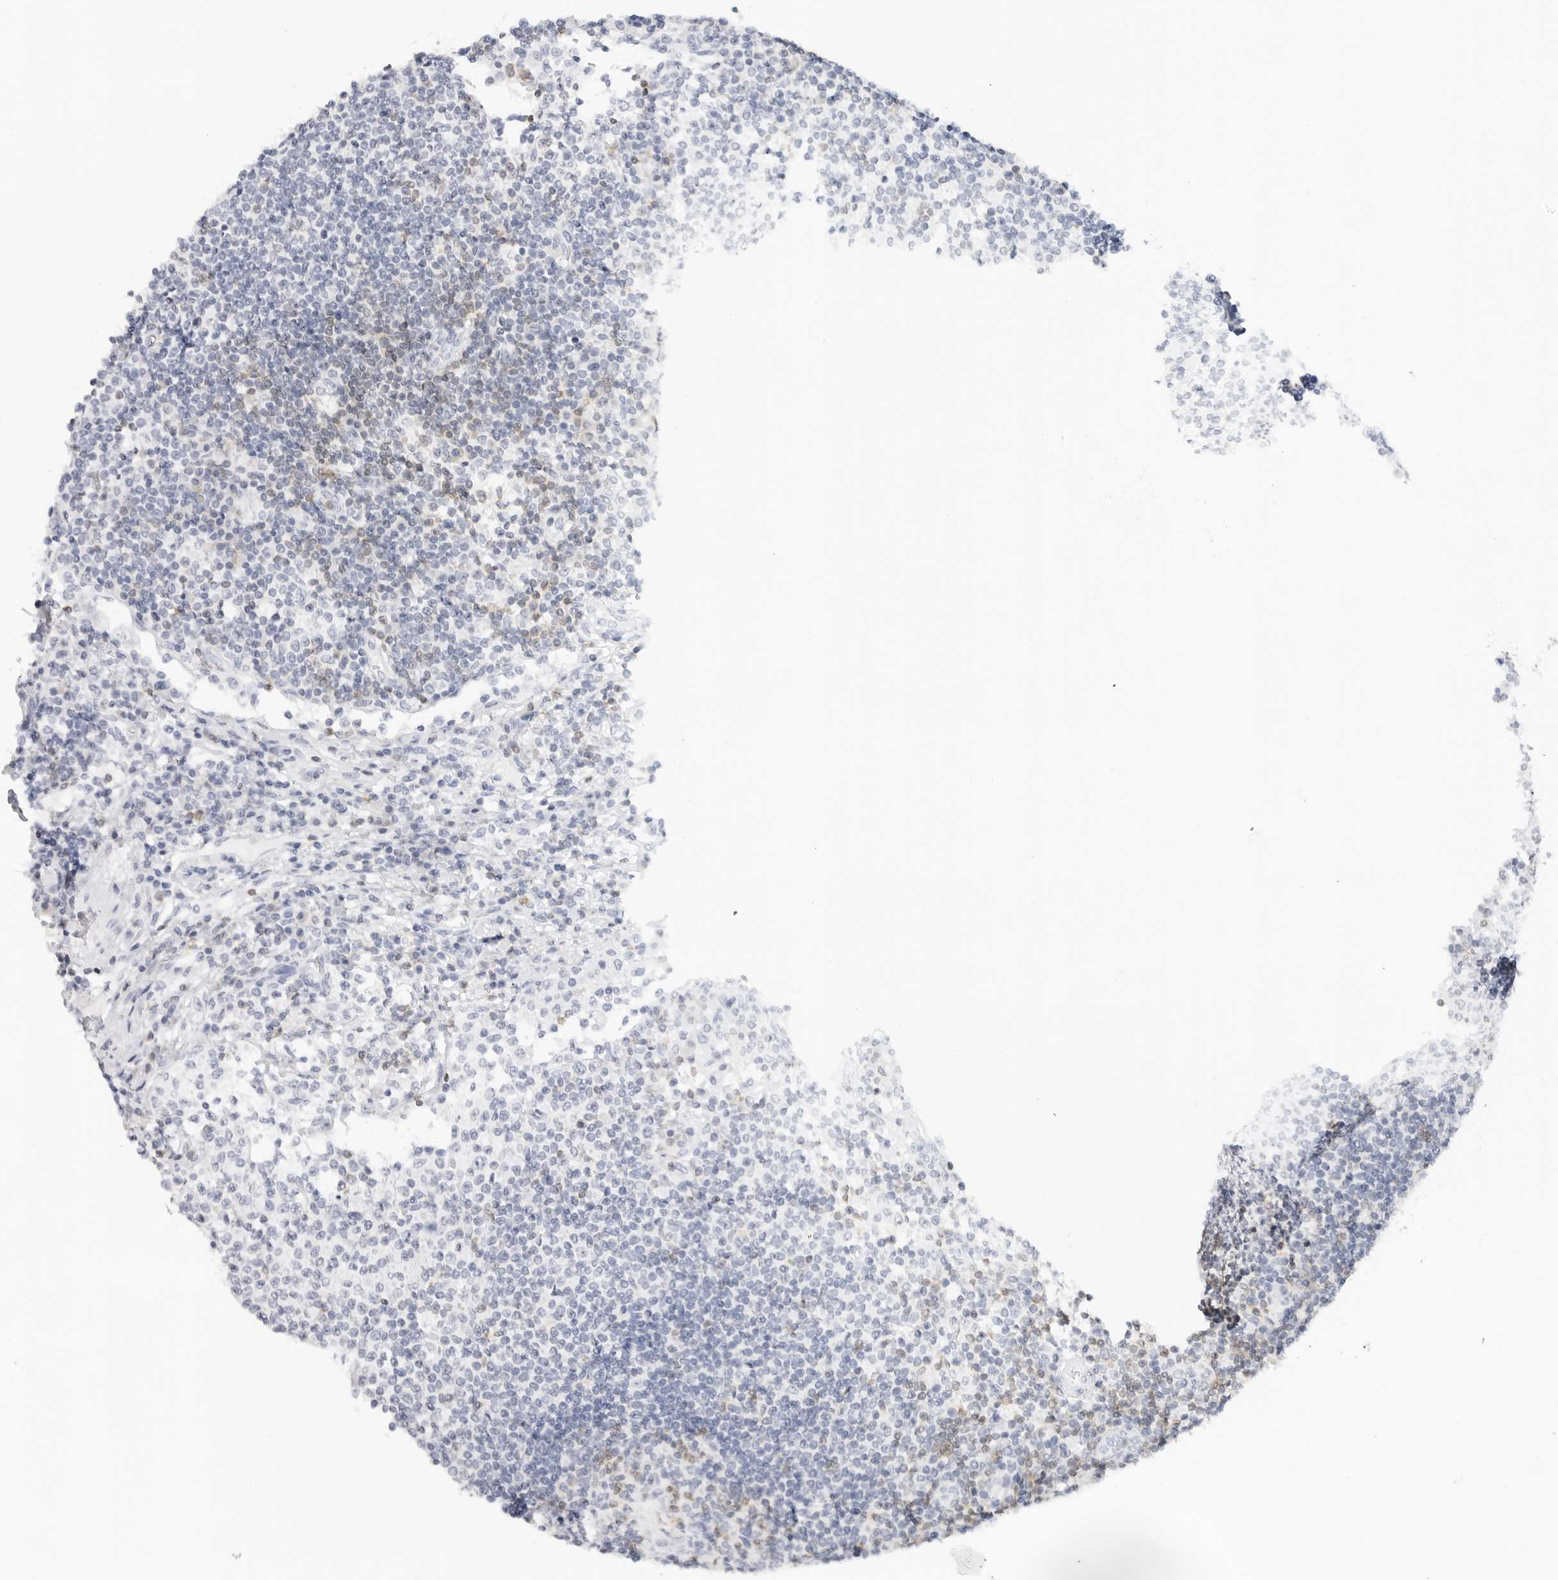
{"staining": {"intensity": "weak", "quantity": "<25%", "location": "cytoplasmic/membranous"}, "tissue": "lymph node", "cell_type": "Germinal center cells", "image_type": "normal", "snomed": [{"axis": "morphology", "description": "Normal tissue, NOS"}, {"axis": "topography", "description": "Lymph node"}], "caption": "DAB (3,3'-diaminobenzidine) immunohistochemical staining of unremarkable human lymph node exhibits no significant expression in germinal center cells.", "gene": "SLC9A3R1", "patient": {"sex": "female", "age": 53}}